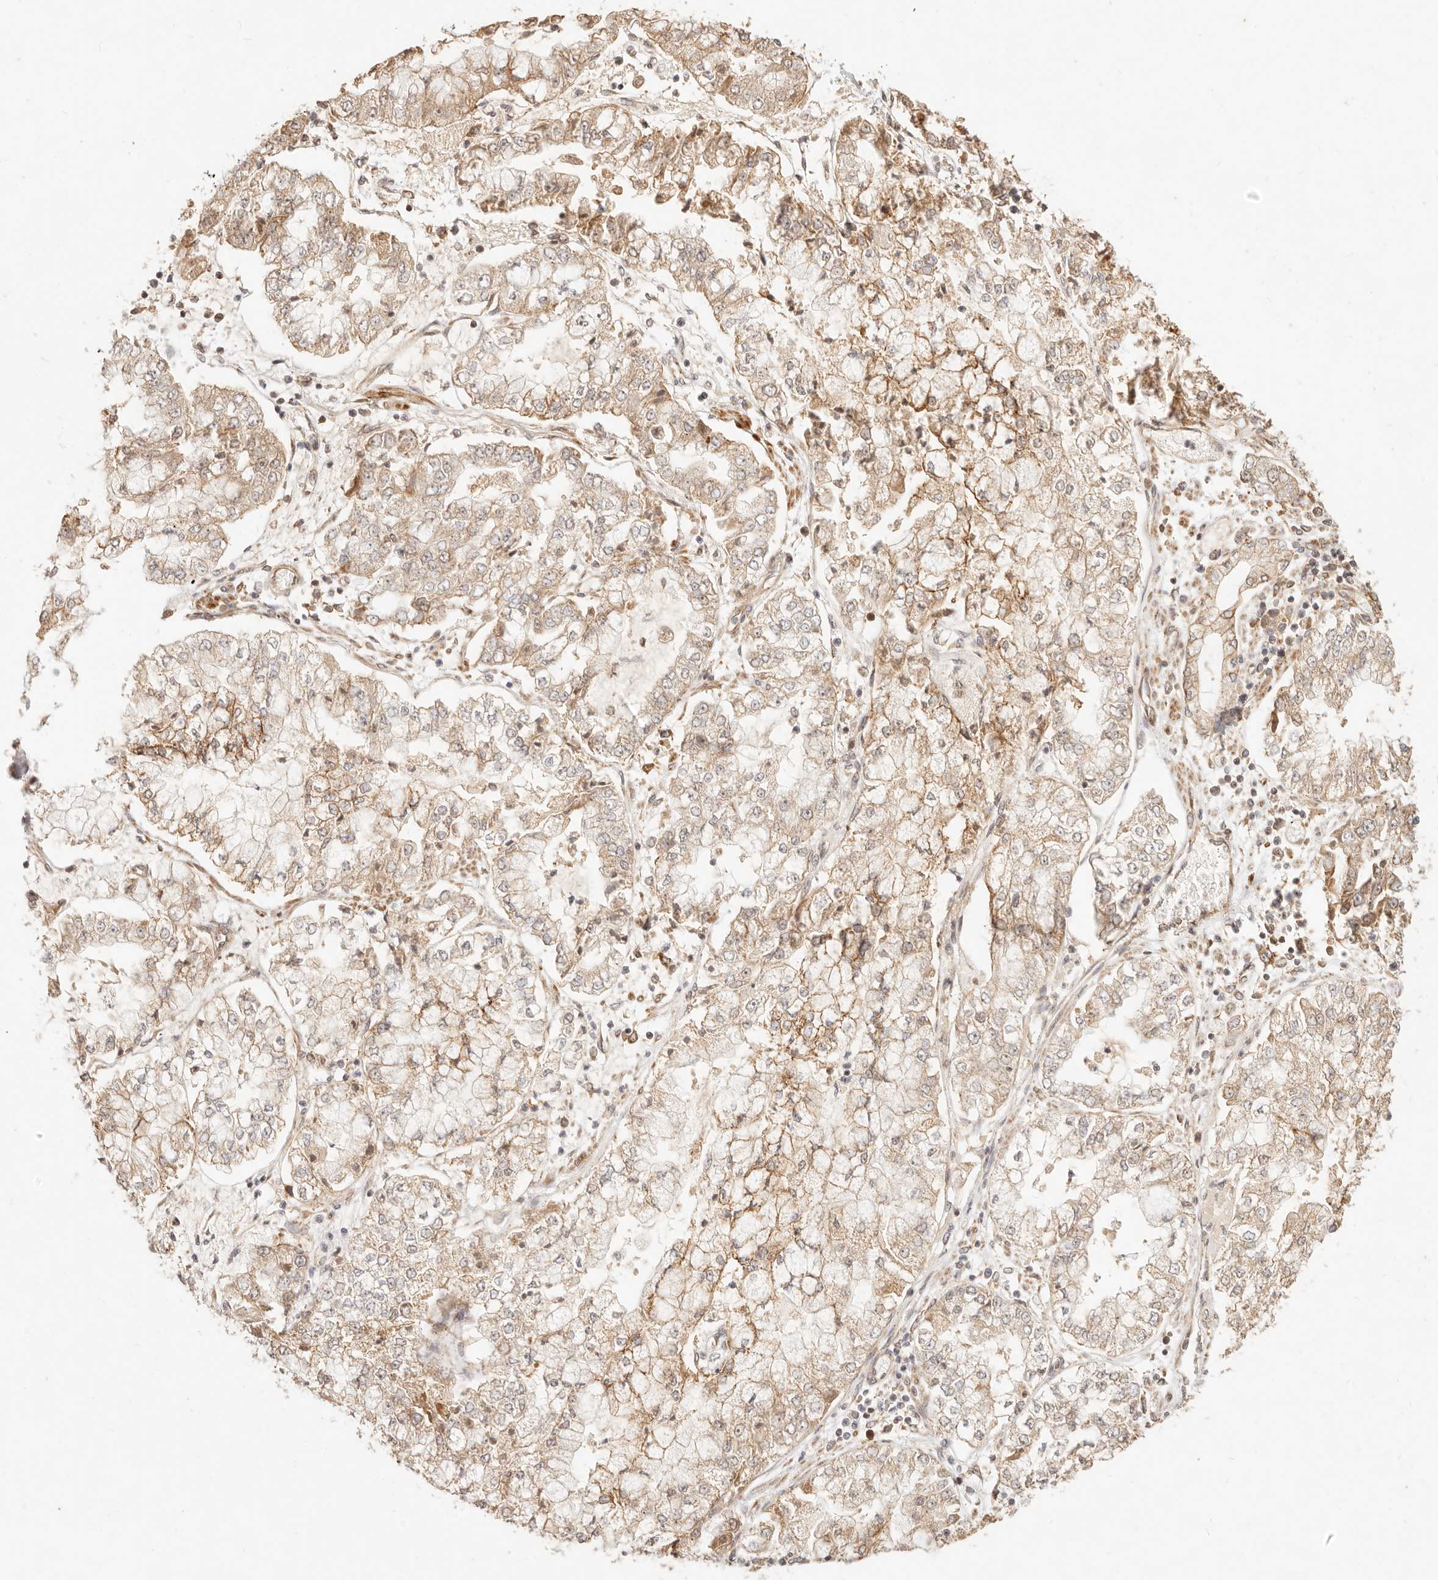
{"staining": {"intensity": "moderate", "quantity": ">75%", "location": "cytoplasmic/membranous"}, "tissue": "stomach cancer", "cell_type": "Tumor cells", "image_type": "cancer", "snomed": [{"axis": "morphology", "description": "Adenocarcinoma, NOS"}, {"axis": "topography", "description": "Stomach"}], "caption": "Human adenocarcinoma (stomach) stained for a protein (brown) exhibits moderate cytoplasmic/membranous positive expression in about >75% of tumor cells.", "gene": "TIMM17A", "patient": {"sex": "male", "age": 76}}